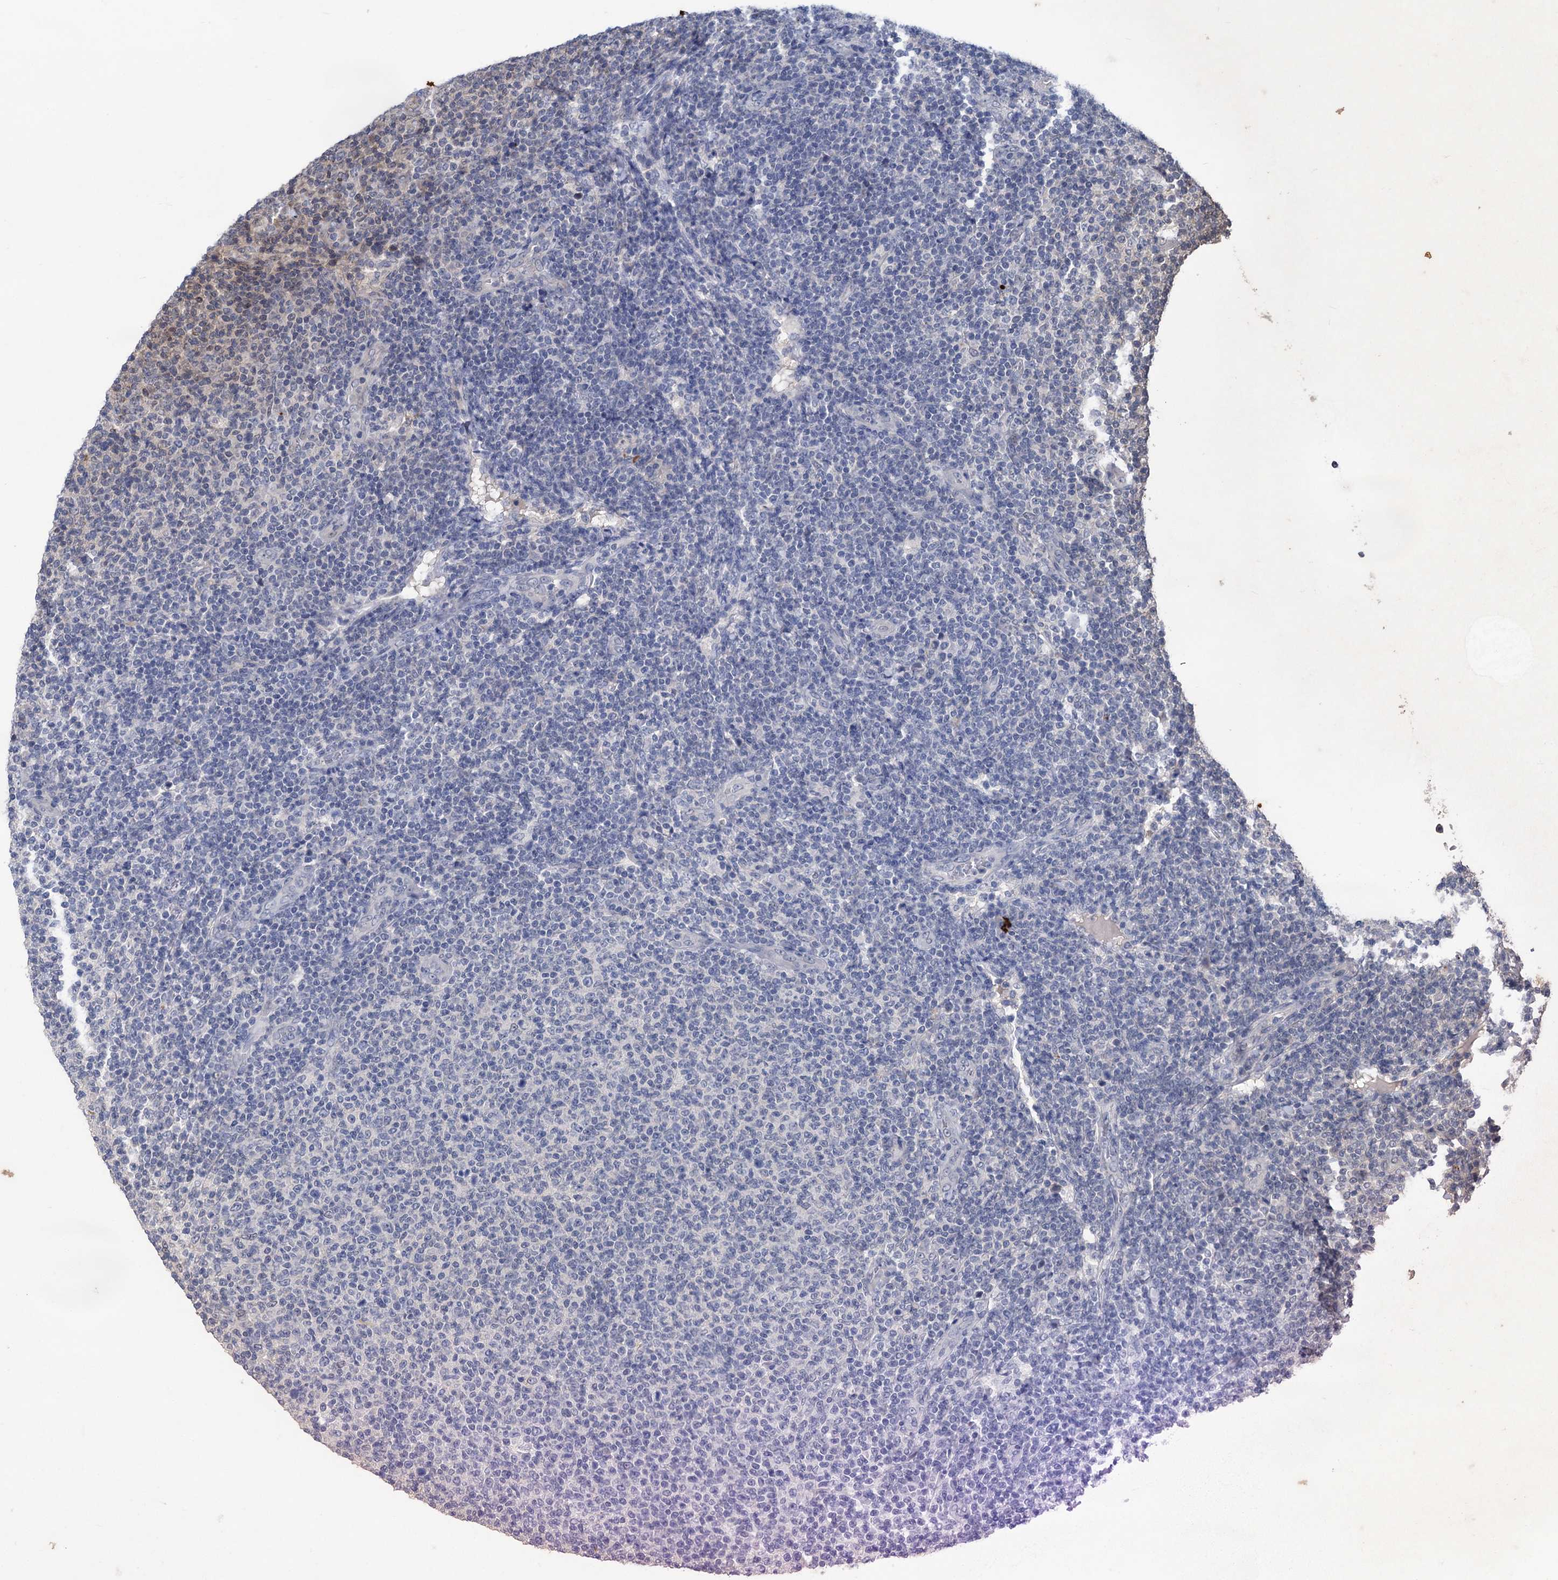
{"staining": {"intensity": "negative", "quantity": "none", "location": "none"}, "tissue": "lymphoma", "cell_type": "Tumor cells", "image_type": "cancer", "snomed": [{"axis": "morphology", "description": "Malignant lymphoma, non-Hodgkin's type, Low grade"}, {"axis": "topography", "description": "Lymph node"}], "caption": "Tumor cells show no significant protein staining in malignant lymphoma, non-Hodgkin's type (low-grade).", "gene": "UBR1", "patient": {"sex": "male", "age": 66}}